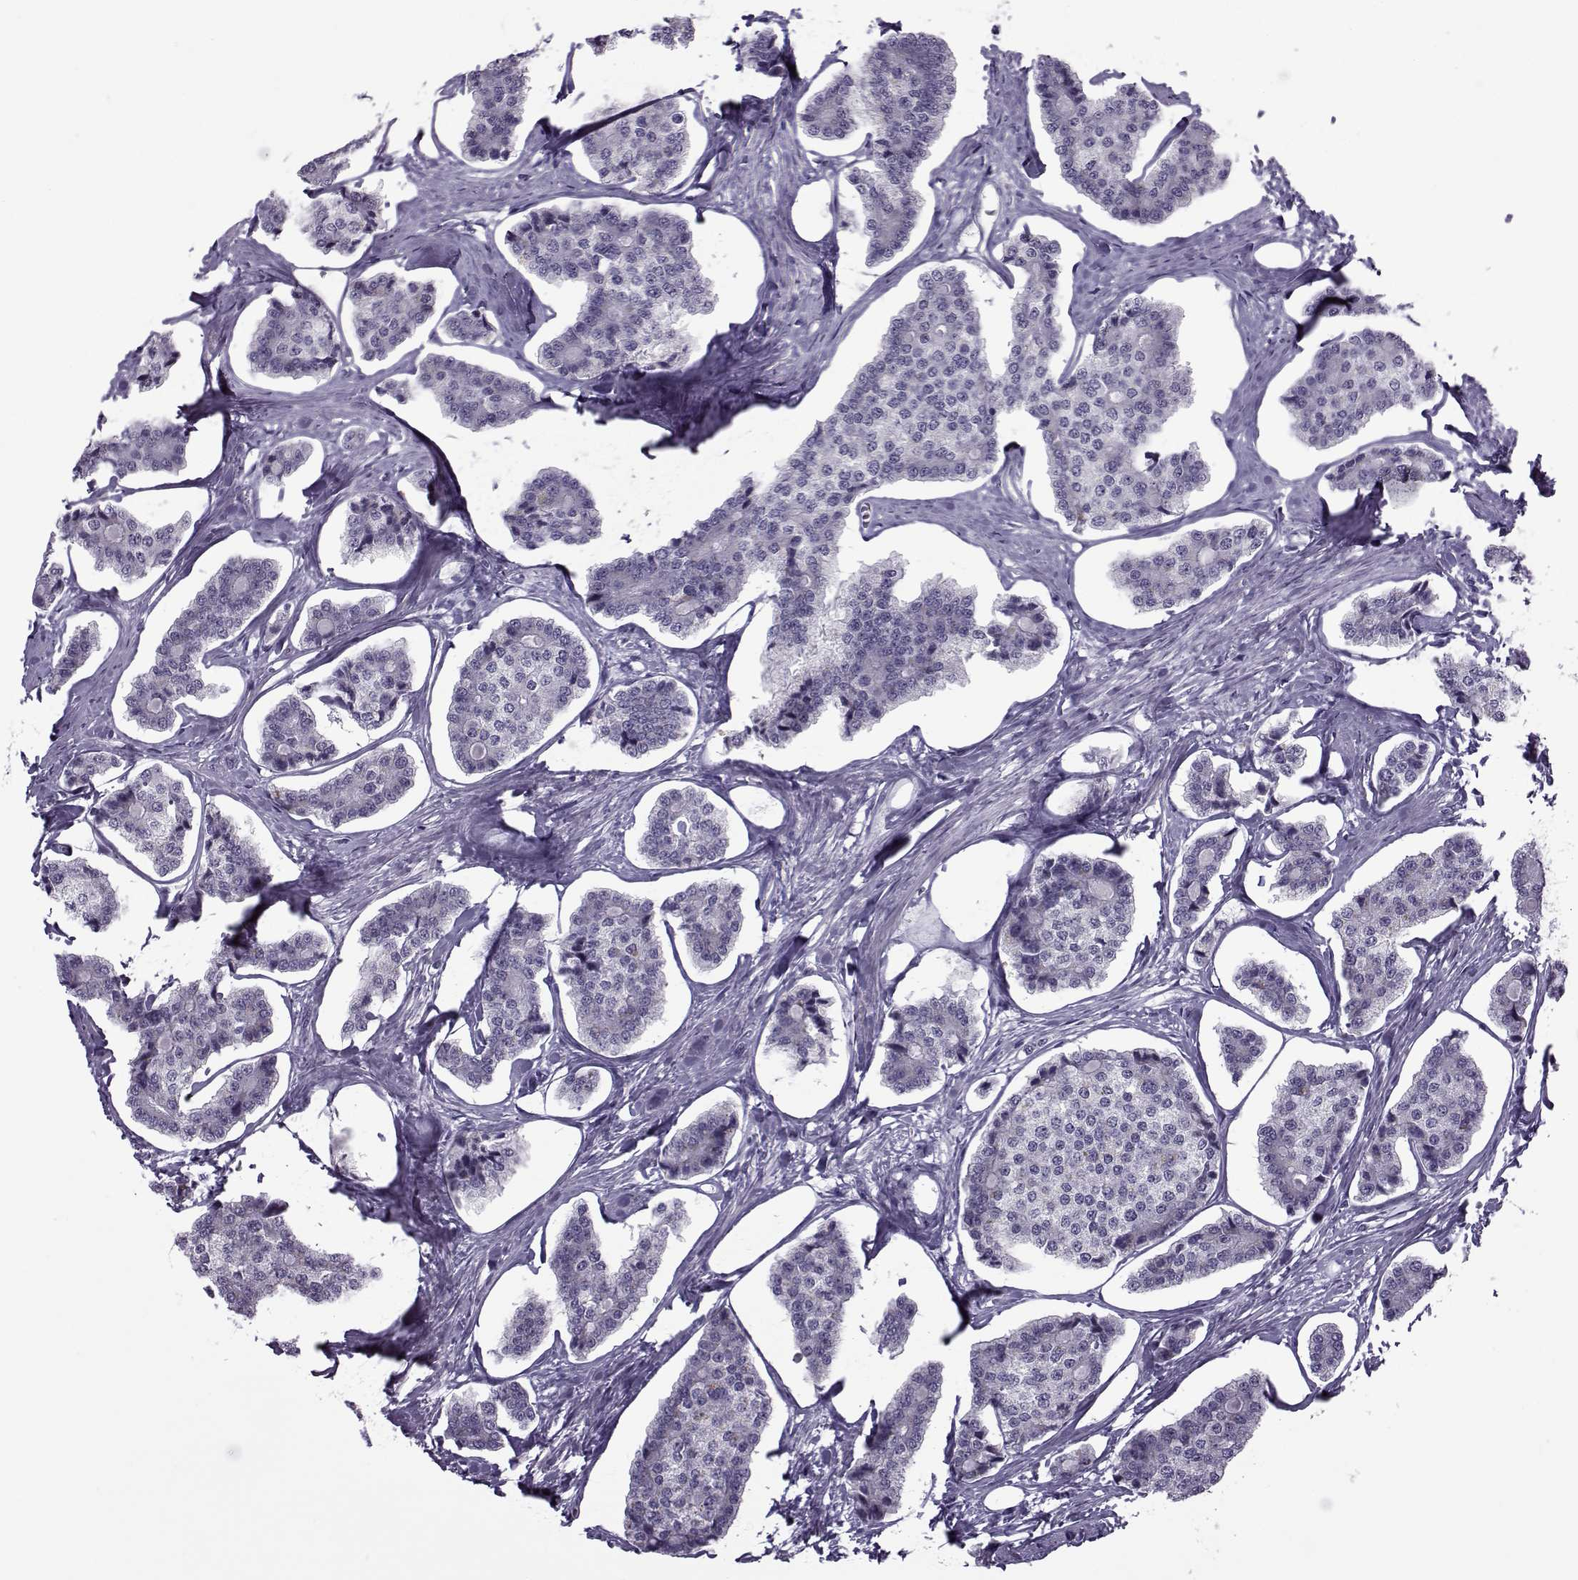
{"staining": {"intensity": "negative", "quantity": "none", "location": "none"}, "tissue": "carcinoid", "cell_type": "Tumor cells", "image_type": "cancer", "snomed": [{"axis": "morphology", "description": "Carcinoid, malignant, NOS"}, {"axis": "topography", "description": "Small intestine"}], "caption": "Tumor cells are negative for brown protein staining in carcinoid.", "gene": "OIP5", "patient": {"sex": "female", "age": 65}}